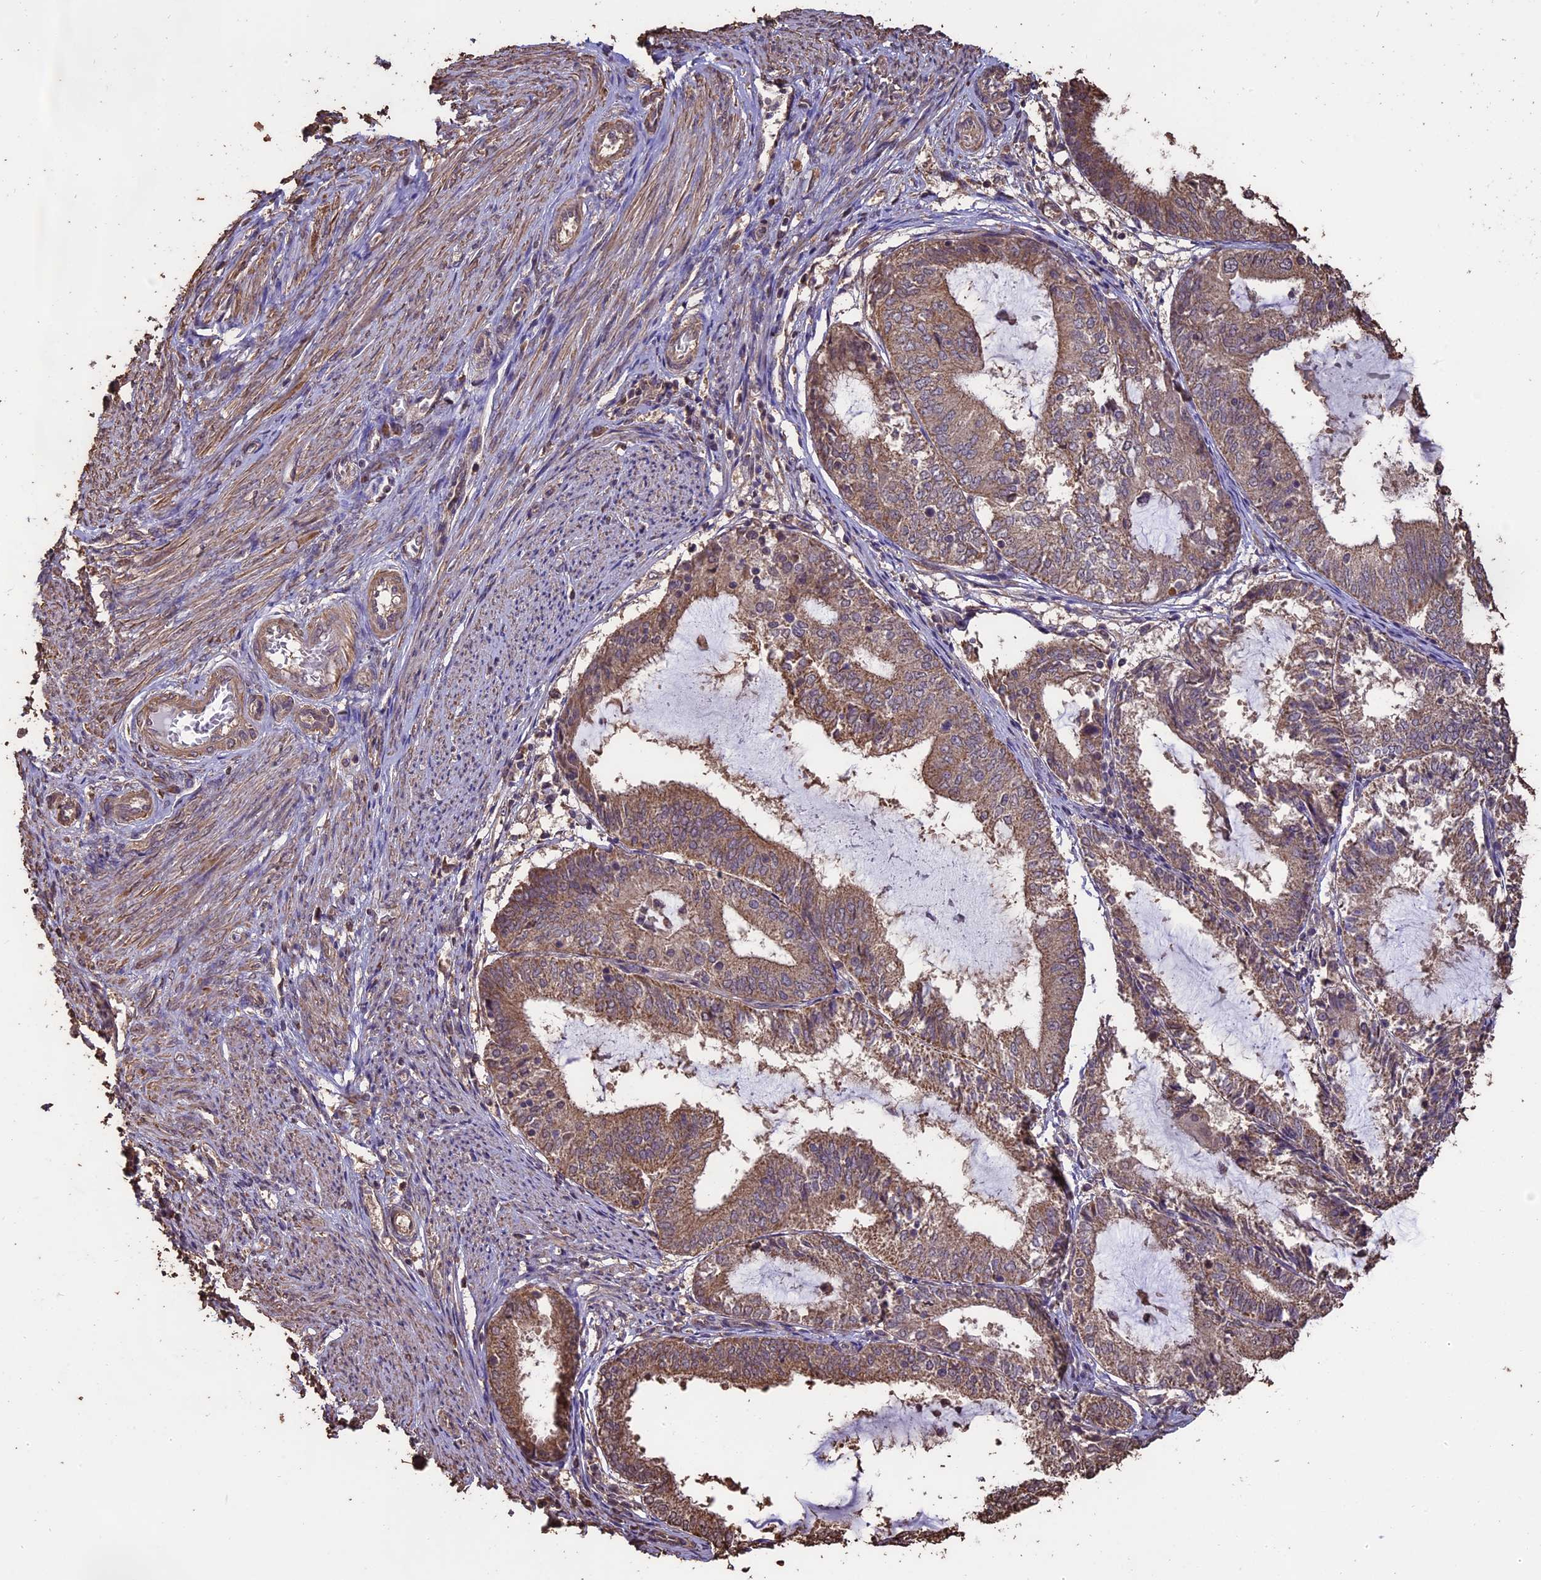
{"staining": {"intensity": "weak", "quantity": ">75%", "location": "cytoplasmic/membranous"}, "tissue": "endometrial cancer", "cell_type": "Tumor cells", "image_type": "cancer", "snomed": [{"axis": "morphology", "description": "Adenocarcinoma, NOS"}, {"axis": "topography", "description": "Endometrium"}], "caption": "Weak cytoplasmic/membranous expression for a protein is present in approximately >75% of tumor cells of endometrial adenocarcinoma using immunohistochemistry.", "gene": "PGPEP1L", "patient": {"sex": "female", "age": 81}}